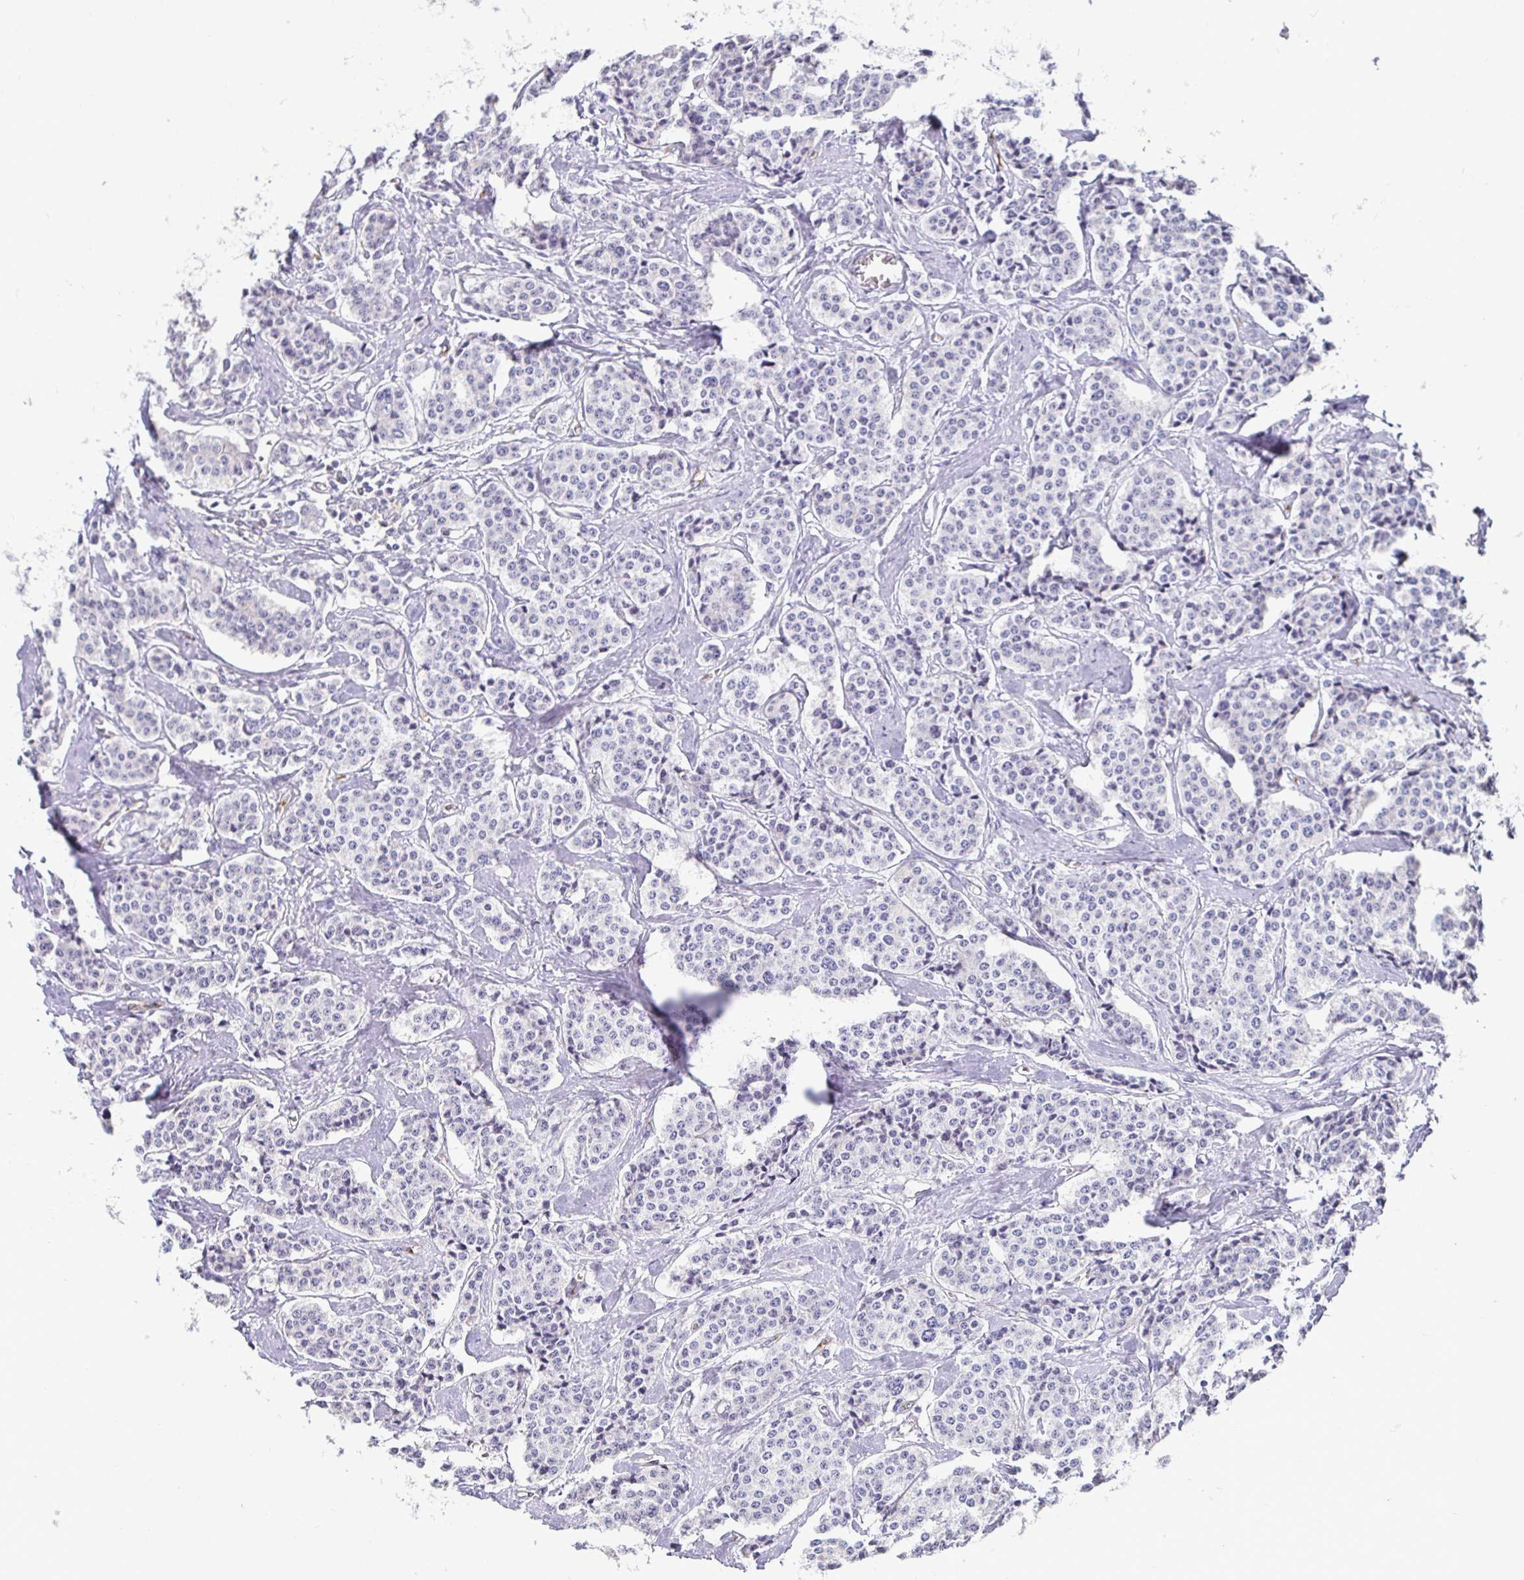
{"staining": {"intensity": "negative", "quantity": "none", "location": "none"}, "tissue": "carcinoid", "cell_type": "Tumor cells", "image_type": "cancer", "snomed": [{"axis": "morphology", "description": "Carcinoid, malignant, NOS"}, {"axis": "topography", "description": "Small intestine"}], "caption": "Immunohistochemistry photomicrograph of human carcinoid stained for a protein (brown), which reveals no expression in tumor cells.", "gene": "TP53I11", "patient": {"sex": "female", "age": 64}}